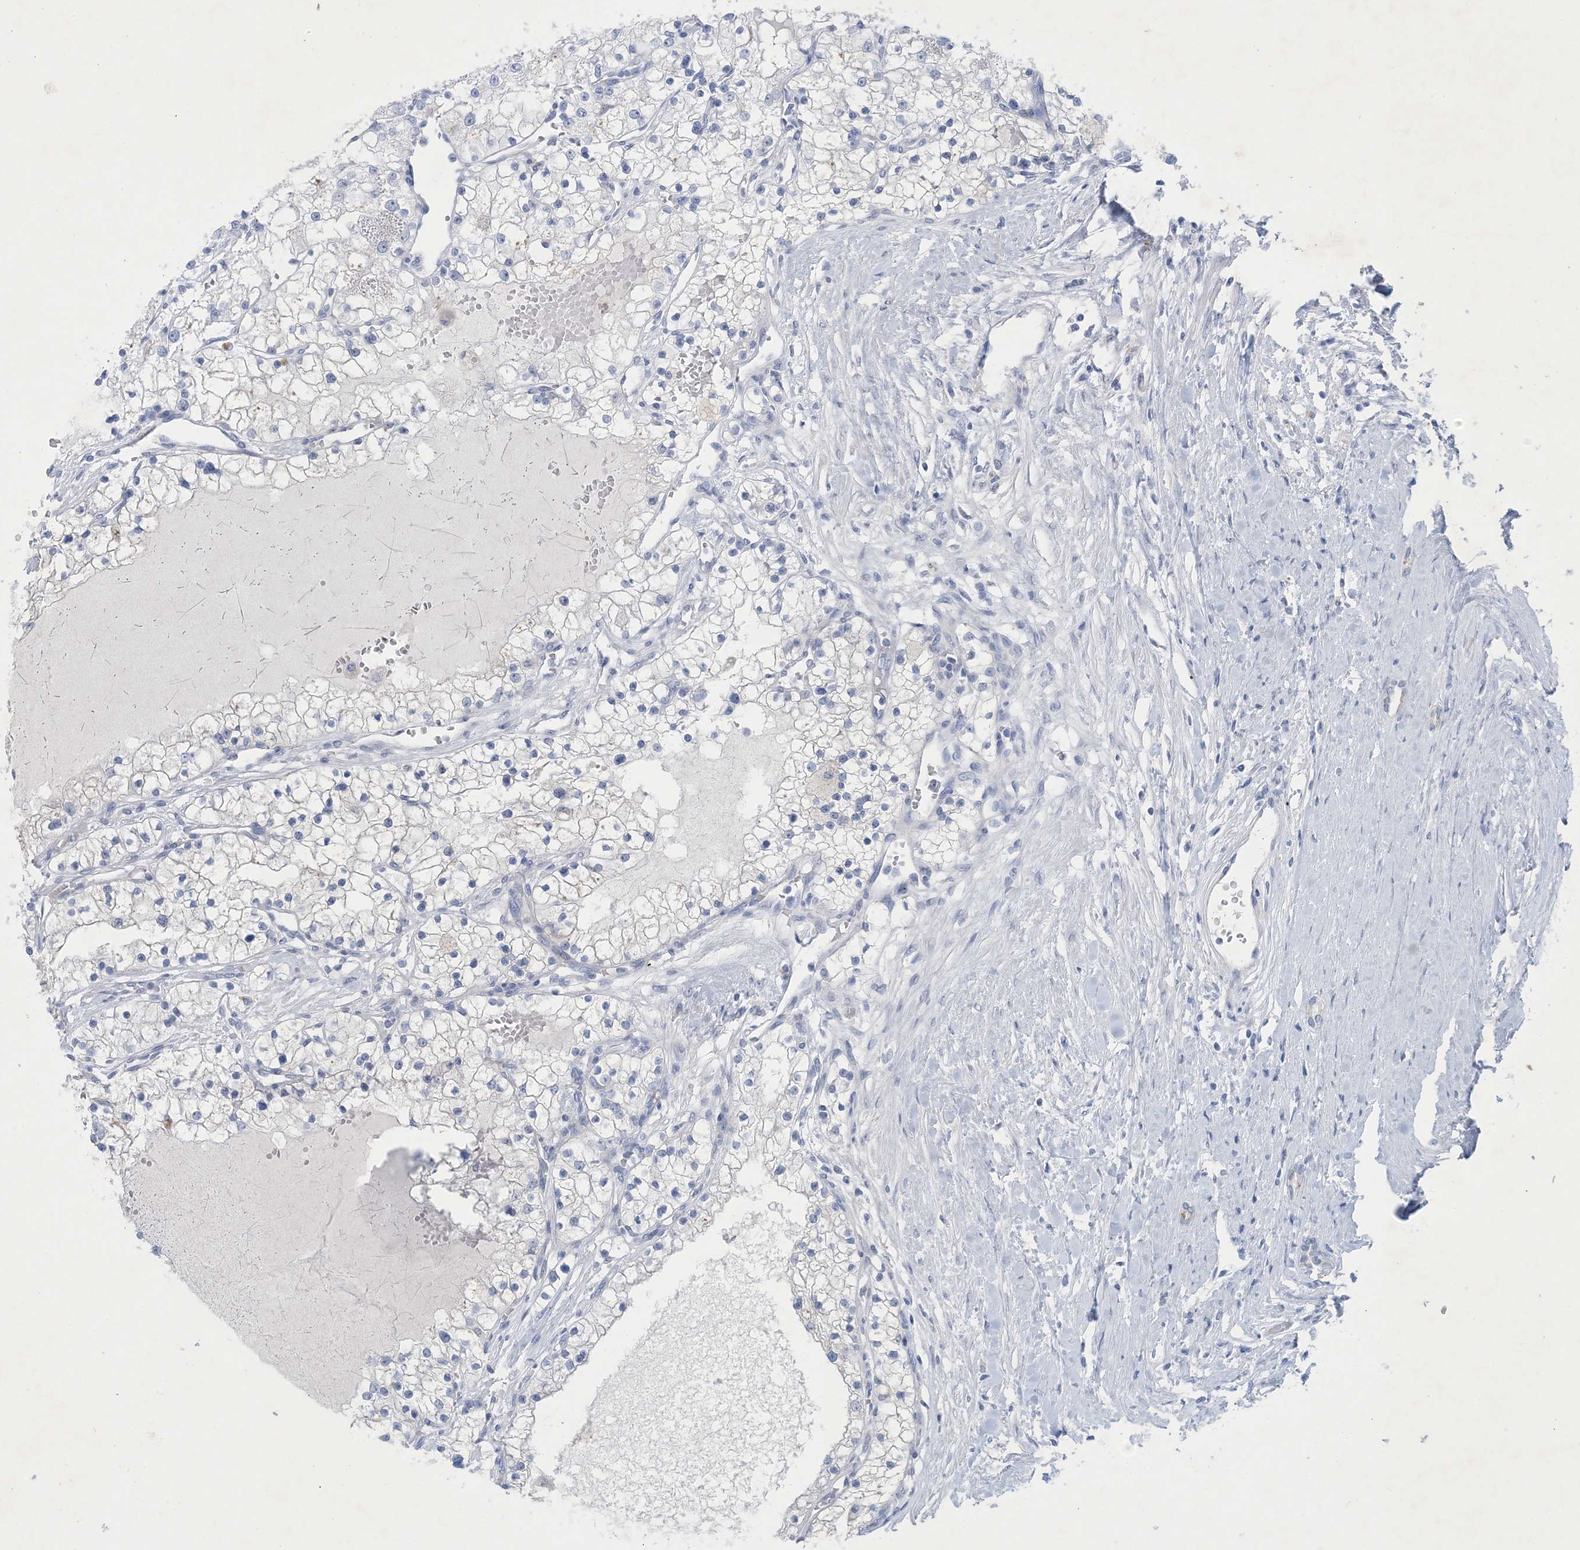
{"staining": {"intensity": "negative", "quantity": "none", "location": "none"}, "tissue": "renal cancer", "cell_type": "Tumor cells", "image_type": "cancer", "snomed": [{"axis": "morphology", "description": "Normal tissue, NOS"}, {"axis": "morphology", "description": "Adenocarcinoma, NOS"}, {"axis": "topography", "description": "Kidney"}], "caption": "Renal cancer (adenocarcinoma) was stained to show a protein in brown. There is no significant positivity in tumor cells. (Stains: DAB immunohistochemistry with hematoxylin counter stain, Microscopy: brightfield microscopy at high magnification).", "gene": "GABRG1", "patient": {"sex": "male", "age": 68}}